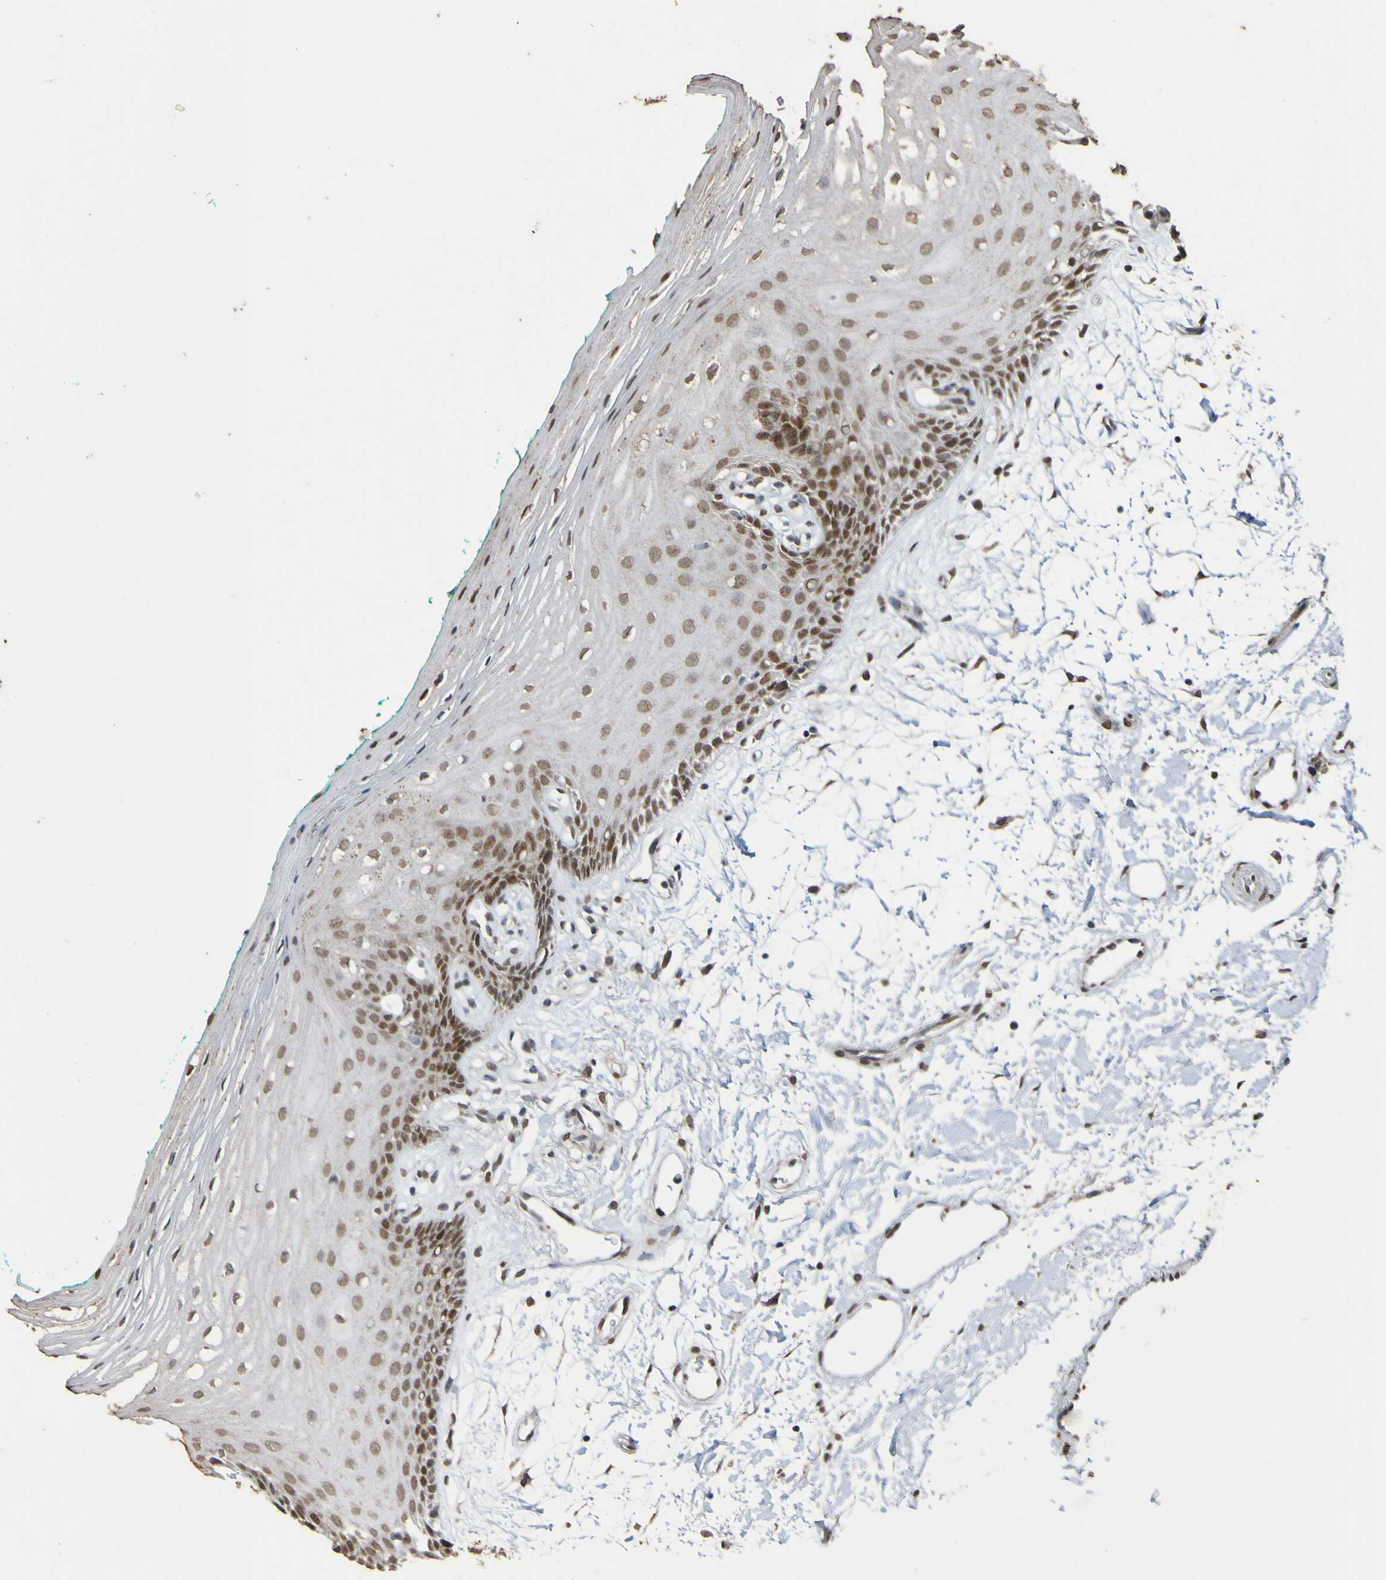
{"staining": {"intensity": "moderate", "quantity": ">75%", "location": "nuclear"}, "tissue": "oral mucosa", "cell_type": "Squamous epithelial cells", "image_type": "normal", "snomed": [{"axis": "morphology", "description": "Normal tissue, NOS"}, {"axis": "topography", "description": "Skeletal muscle"}, {"axis": "topography", "description": "Oral tissue"}, {"axis": "topography", "description": "Peripheral nerve tissue"}], "caption": "The image displays a brown stain indicating the presence of a protein in the nuclear of squamous epithelial cells in oral mucosa.", "gene": "ALKBH2", "patient": {"sex": "female", "age": 84}}